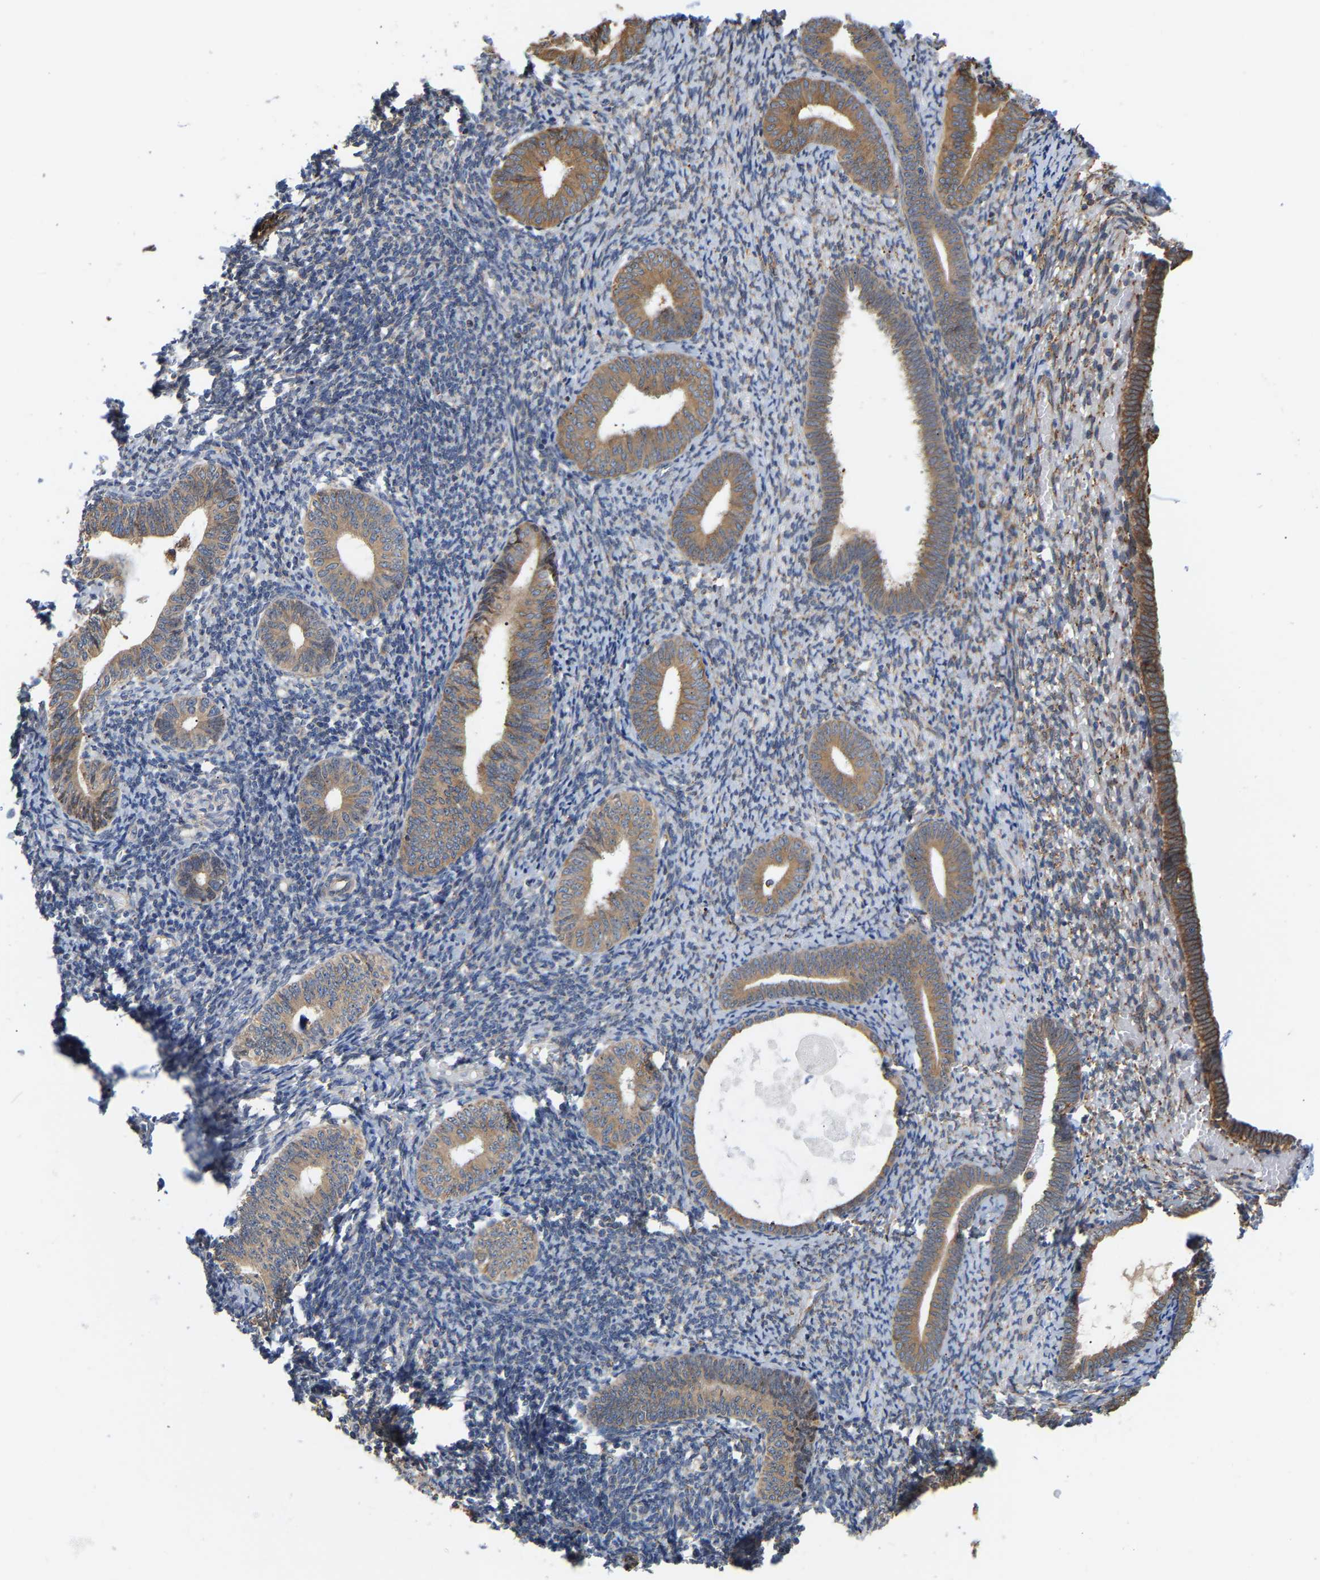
{"staining": {"intensity": "weak", "quantity": "<25%", "location": "cytoplasmic/membranous"}, "tissue": "endometrium", "cell_type": "Cells in endometrial stroma", "image_type": "normal", "snomed": [{"axis": "morphology", "description": "Normal tissue, NOS"}, {"axis": "topography", "description": "Endometrium"}], "caption": "A photomicrograph of endometrium stained for a protein demonstrates no brown staining in cells in endometrial stroma.", "gene": "ARAP1", "patient": {"sex": "female", "age": 66}}